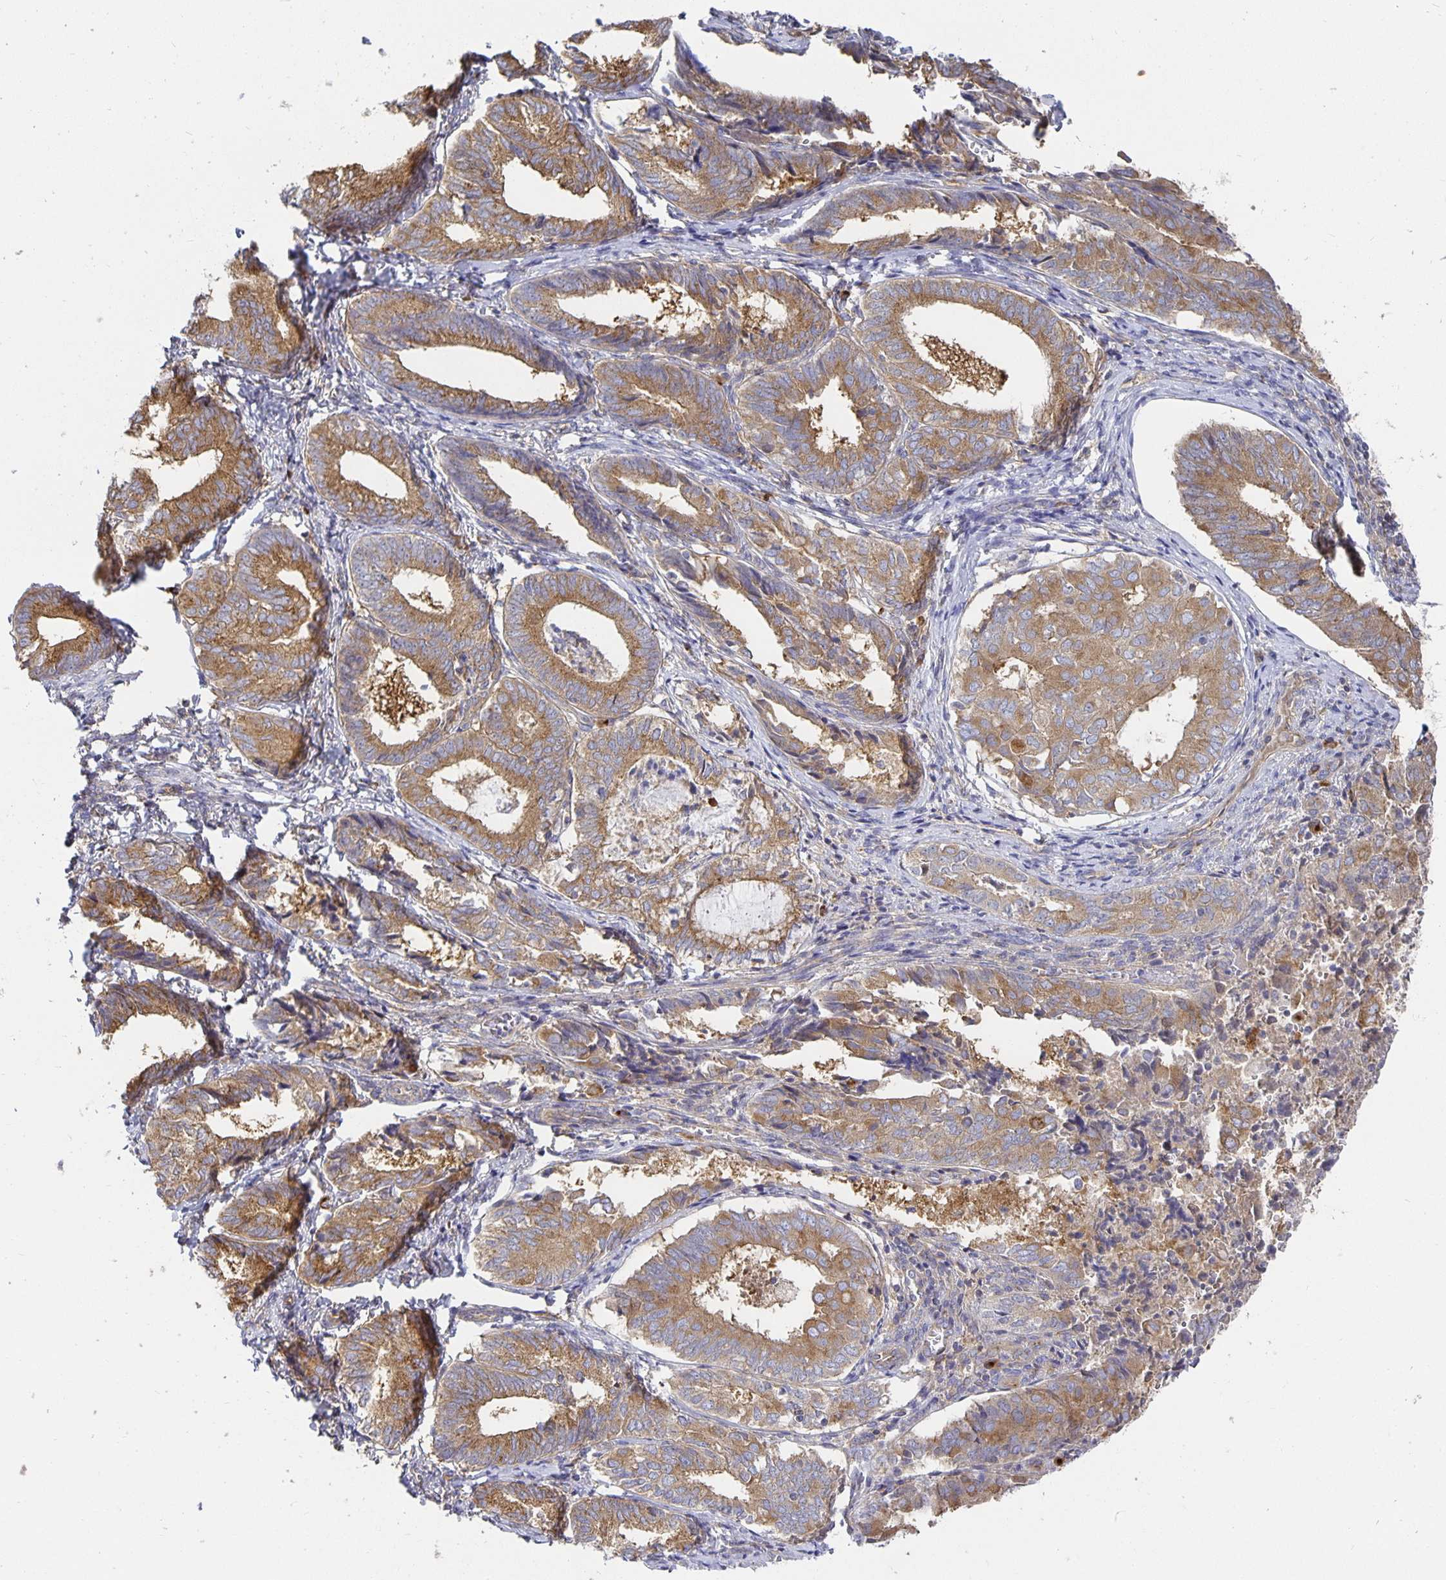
{"staining": {"intensity": "moderate", "quantity": ">75%", "location": "cytoplasmic/membranous"}, "tissue": "endometrial cancer", "cell_type": "Tumor cells", "image_type": "cancer", "snomed": [{"axis": "morphology", "description": "Adenocarcinoma, NOS"}, {"axis": "topography", "description": "Endometrium"}], "caption": "Immunohistochemistry (DAB (3,3'-diaminobenzidine)) staining of human endometrial cancer (adenocarcinoma) displays moderate cytoplasmic/membranous protein positivity in about >75% of tumor cells. (brown staining indicates protein expression, while blue staining denotes nuclei).", "gene": "USO1", "patient": {"sex": "female", "age": 87}}